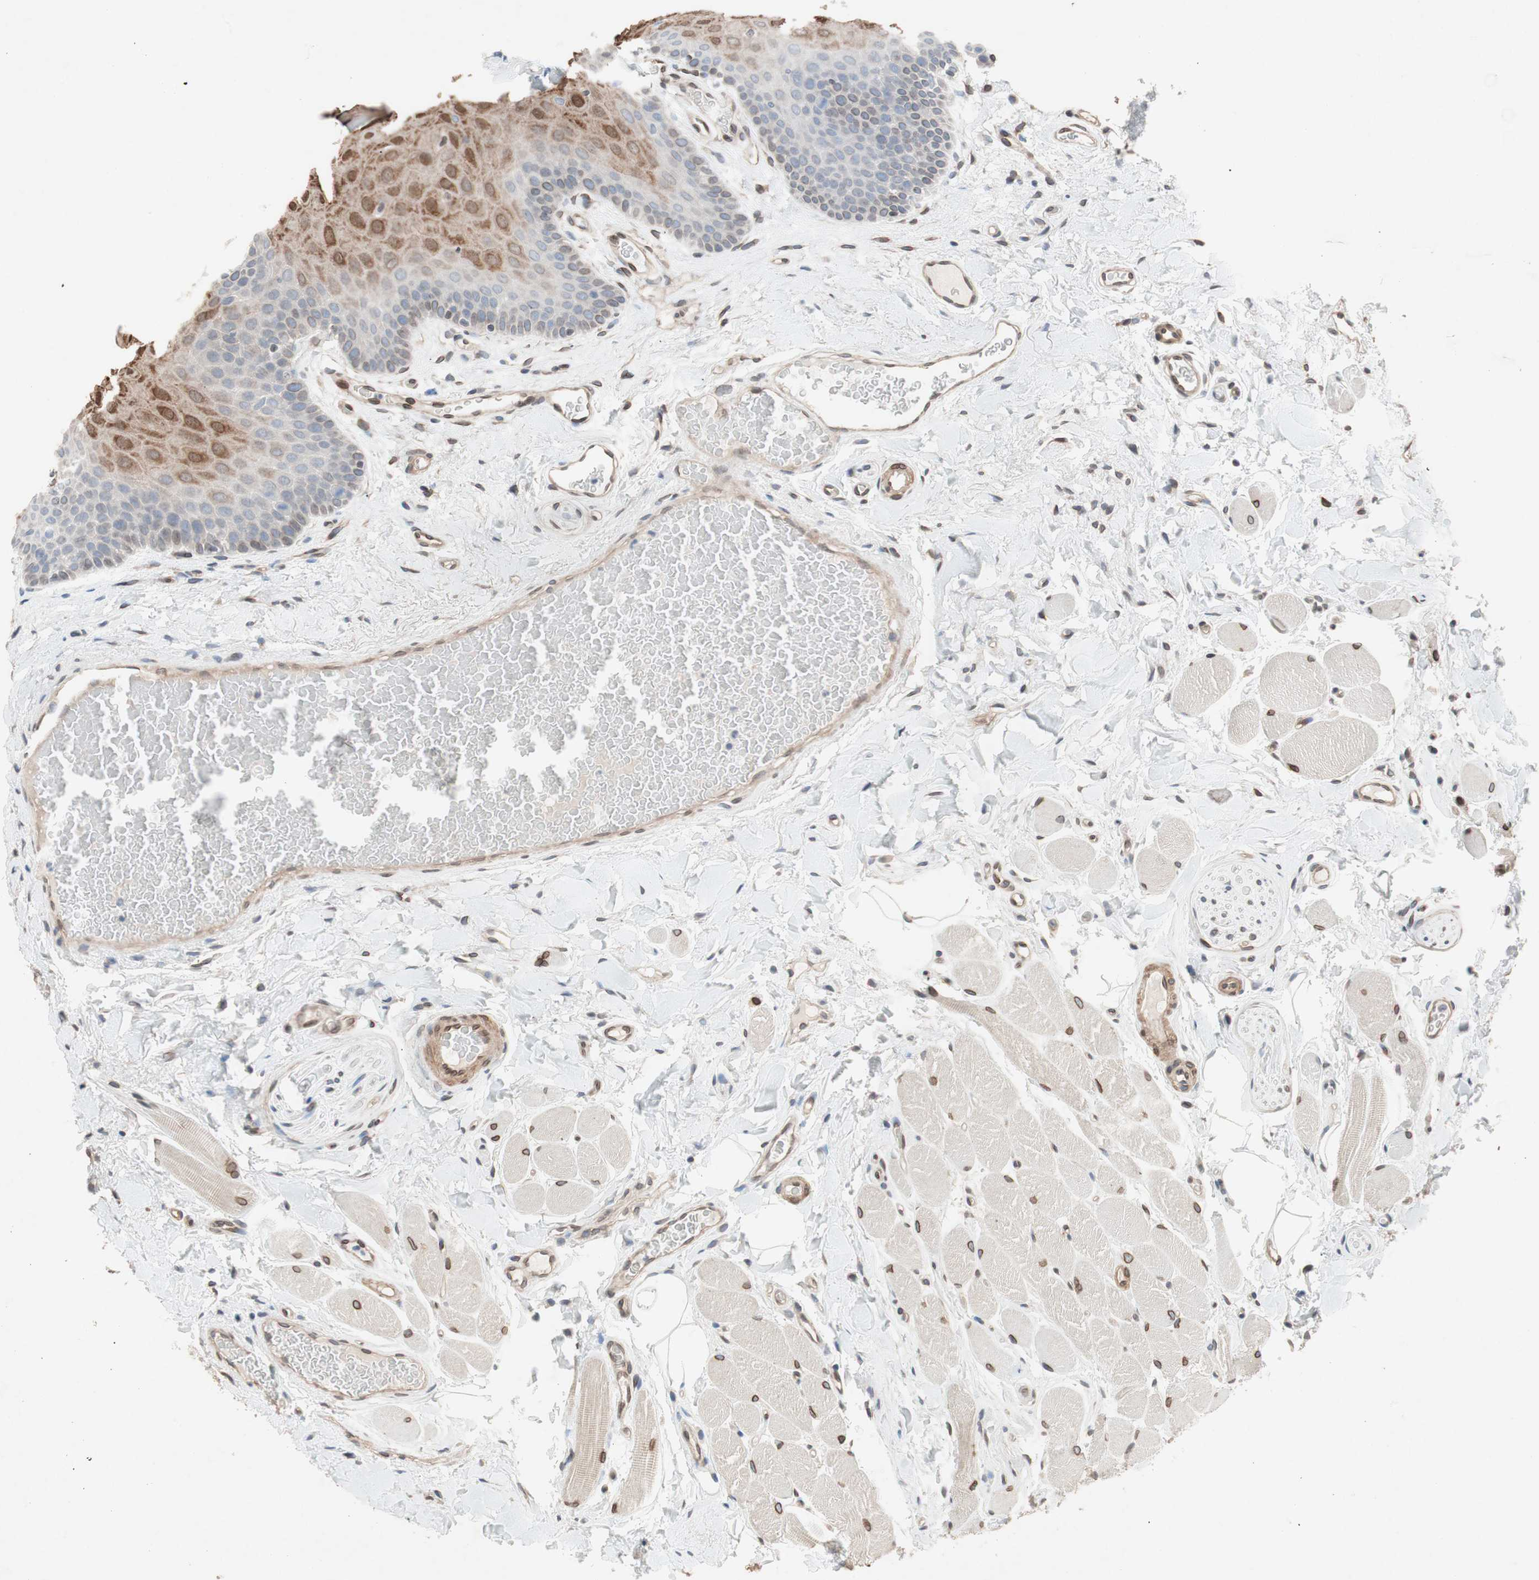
{"staining": {"intensity": "moderate", "quantity": ">75%", "location": "cytoplasmic/membranous,nuclear"}, "tissue": "oral mucosa", "cell_type": "Squamous epithelial cells", "image_type": "normal", "snomed": [{"axis": "morphology", "description": "Normal tissue, NOS"}, {"axis": "topography", "description": "Oral tissue"}], "caption": "IHC photomicrograph of unremarkable oral mucosa: human oral mucosa stained using IHC reveals medium levels of moderate protein expression localized specifically in the cytoplasmic/membranous,nuclear of squamous epithelial cells, appearing as a cytoplasmic/membranous,nuclear brown color.", "gene": "ARNT2", "patient": {"sex": "male", "age": 54}}